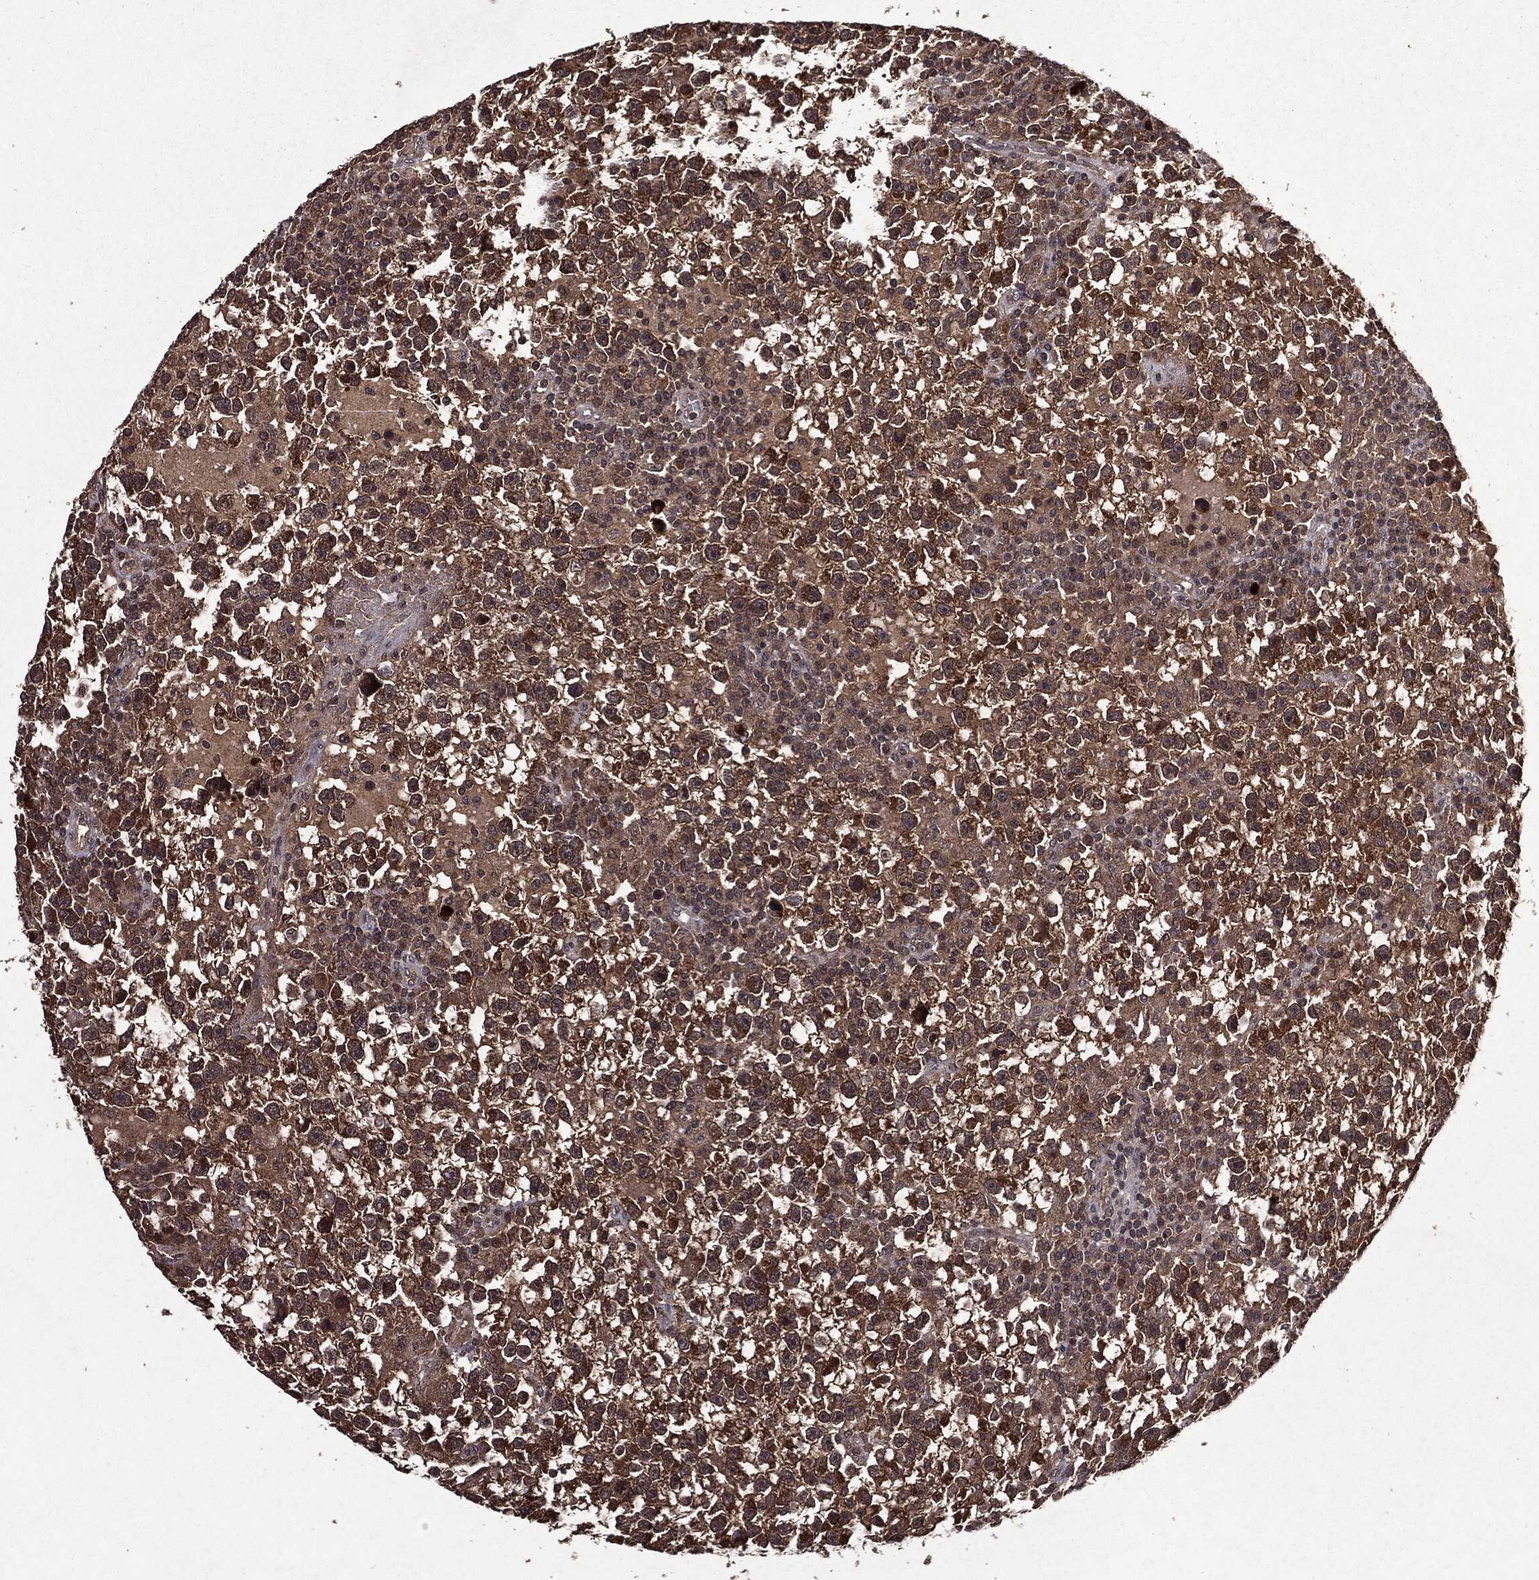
{"staining": {"intensity": "moderate", "quantity": ">75%", "location": "cytoplasmic/membranous"}, "tissue": "testis cancer", "cell_type": "Tumor cells", "image_type": "cancer", "snomed": [{"axis": "morphology", "description": "Seminoma, NOS"}, {"axis": "topography", "description": "Testis"}], "caption": "A micrograph showing moderate cytoplasmic/membranous positivity in about >75% of tumor cells in testis cancer (seminoma), as visualized by brown immunohistochemical staining.", "gene": "MTOR", "patient": {"sex": "male", "age": 47}}